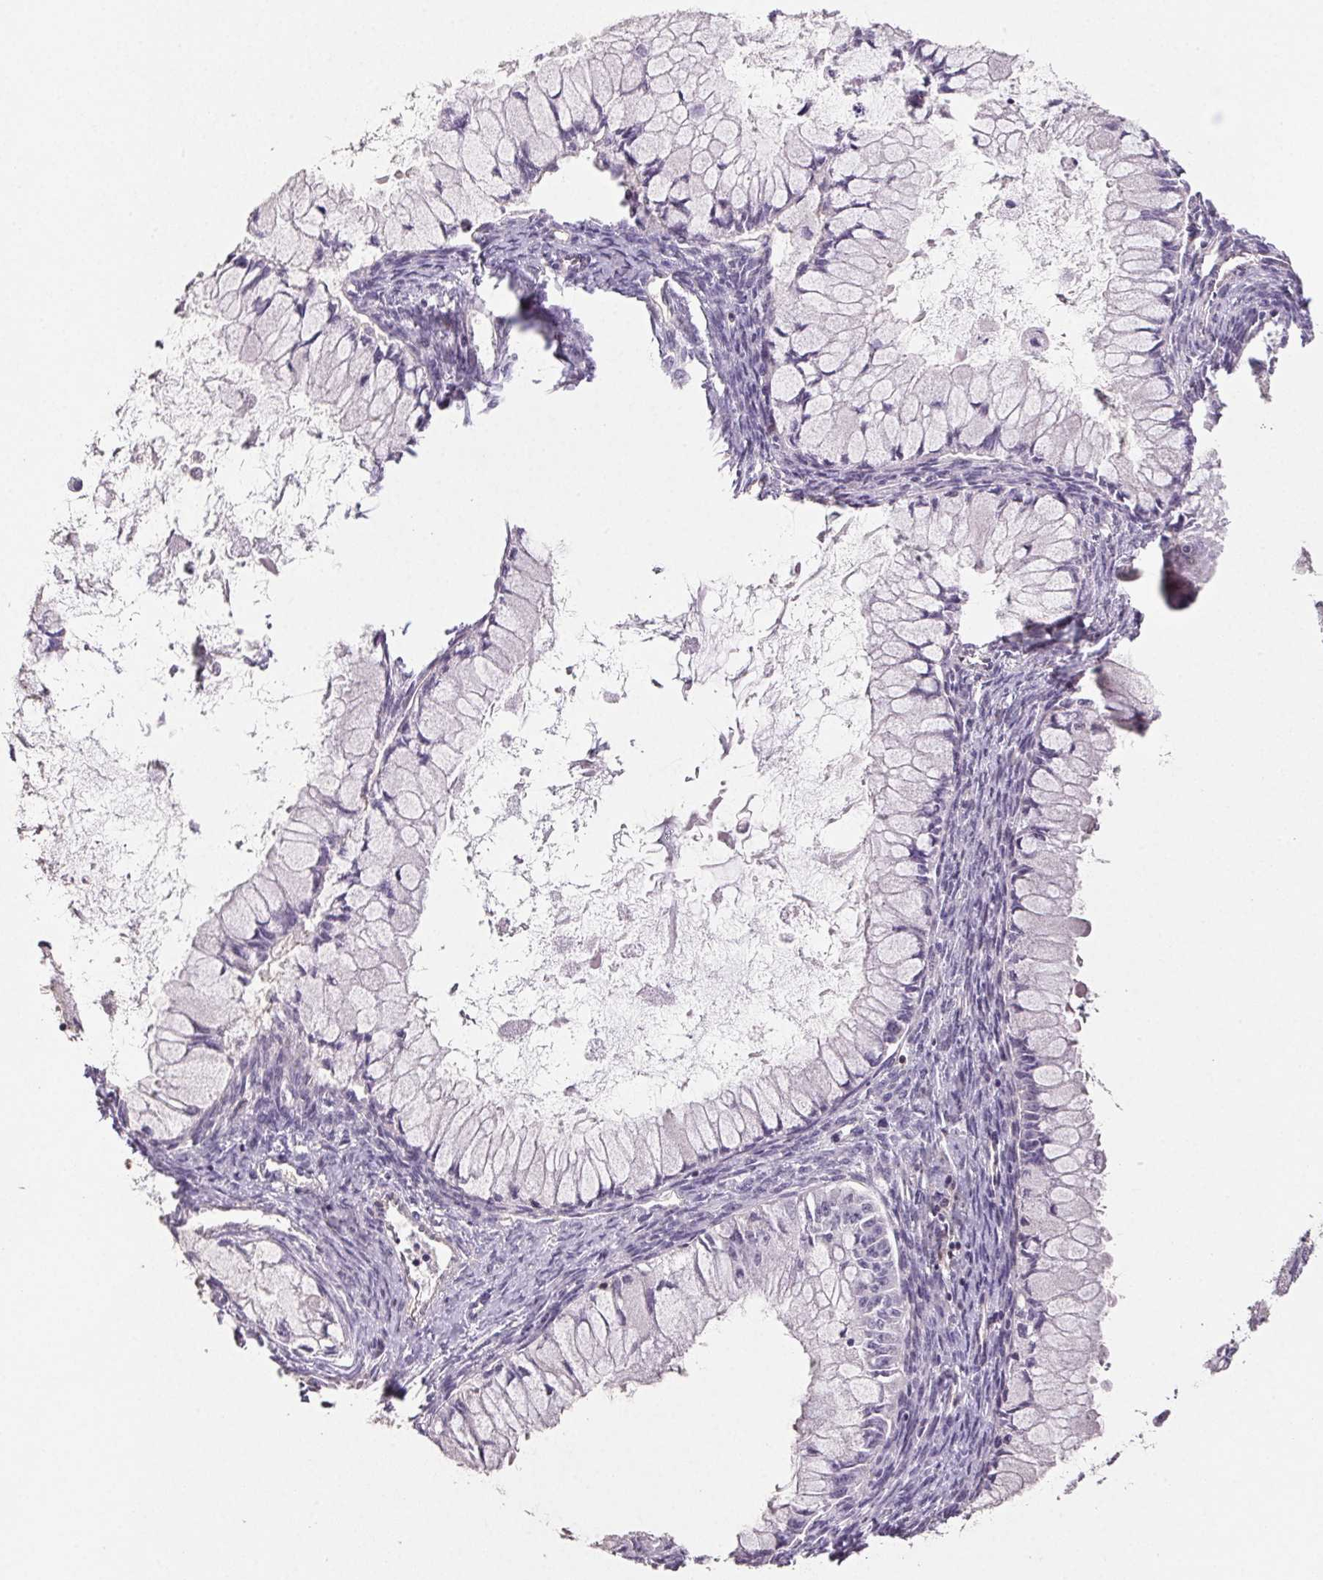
{"staining": {"intensity": "negative", "quantity": "none", "location": "none"}, "tissue": "ovarian cancer", "cell_type": "Tumor cells", "image_type": "cancer", "snomed": [{"axis": "morphology", "description": "Cystadenocarcinoma, mucinous, NOS"}, {"axis": "topography", "description": "Ovary"}], "caption": "Immunohistochemical staining of ovarian cancer (mucinous cystadenocarcinoma) demonstrates no significant expression in tumor cells. (Brightfield microscopy of DAB (3,3'-diaminobenzidine) immunohistochemistry at high magnification).", "gene": "GBP1", "patient": {"sex": "female", "age": 34}}